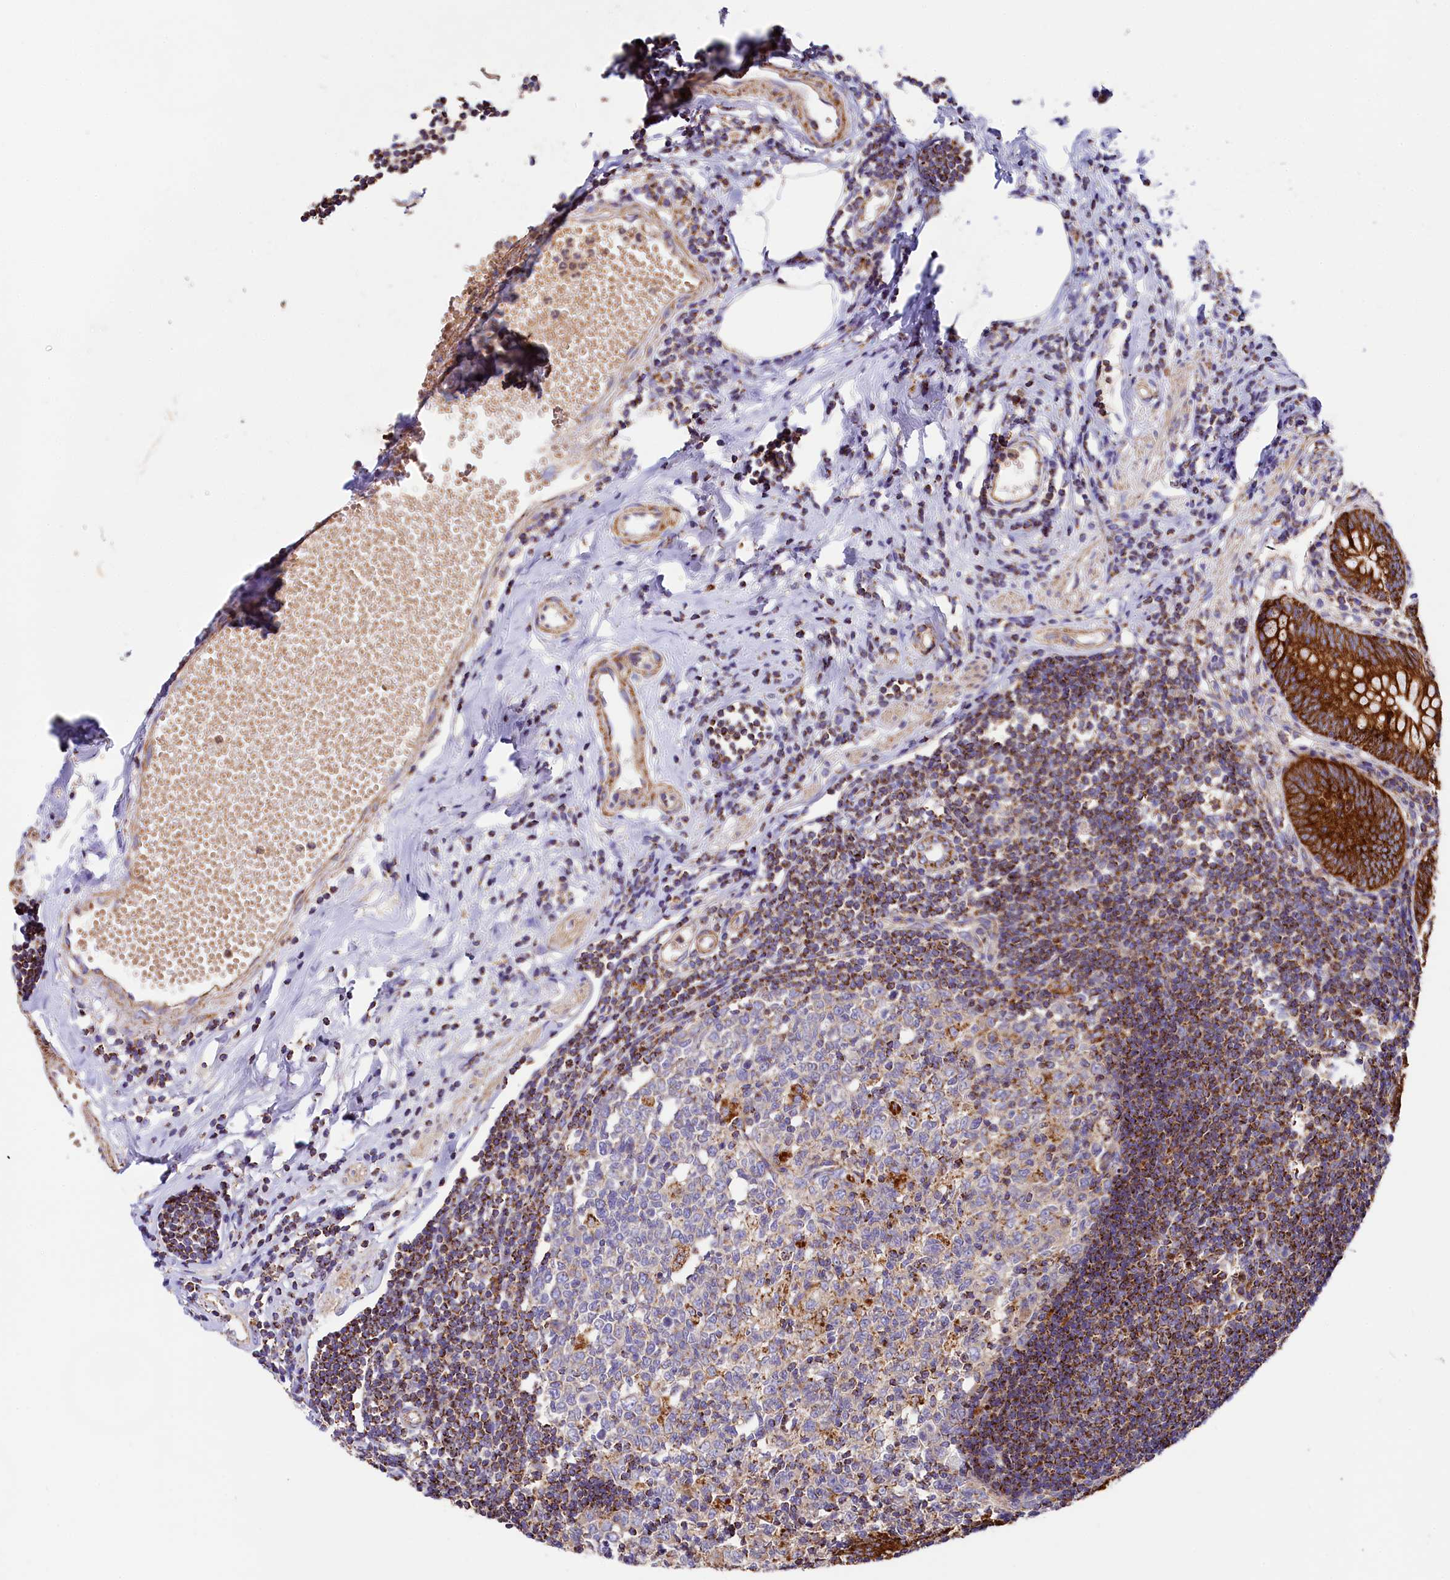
{"staining": {"intensity": "strong", "quantity": ">75%", "location": "cytoplasmic/membranous"}, "tissue": "appendix", "cell_type": "Glandular cells", "image_type": "normal", "snomed": [{"axis": "morphology", "description": "Normal tissue, NOS"}, {"axis": "topography", "description": "Appendix"}], "caption": "DAB immunohistochemical staining of normal human appendix demonstrates strong cytoplasmic/membranous protein expression in approximately >75% of glandular cells.", "gene": "CLYBL", "patient": {"sex": "female", "age": 54}}